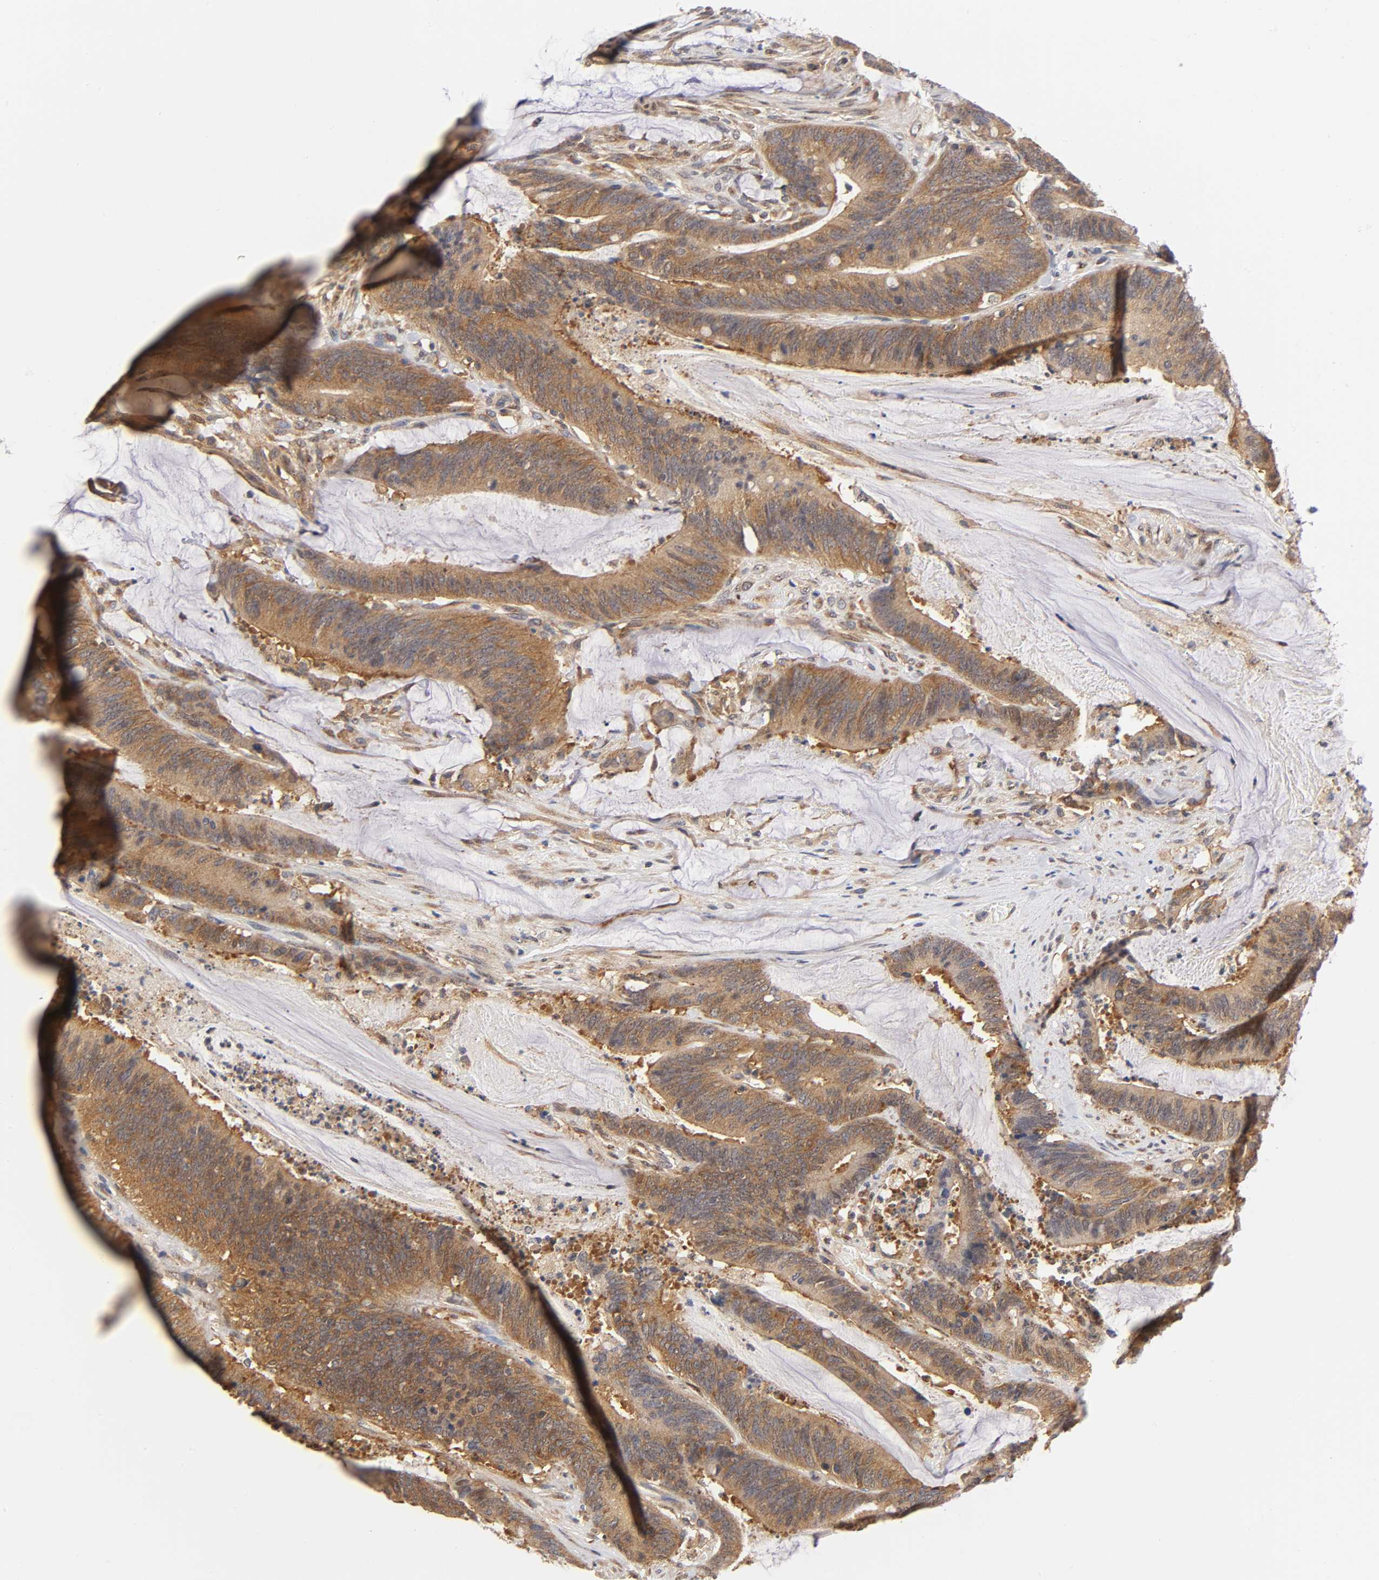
{"staining": {"intensity": "strong", "quantity": ">75%", "location": "cytoplasmic/membranous"}, "tissue": "colorectal cancer", "cell_type": "Tumor cells", "image_type": "cancer", "snomed": [{"axis": "morphology", "description": "Adenocarcinoma, NOS"}, {"axis": "topography", "description": "Rectum"}], "caption": "This photomicrograph shows IHC staining of human colorectal cancer, with high strong cytoplasmic/membranous staining in approximately >75% of tumor cells.", "gene": "PAFAH1B1", "patient": {"sex": "female", "age": 66}}